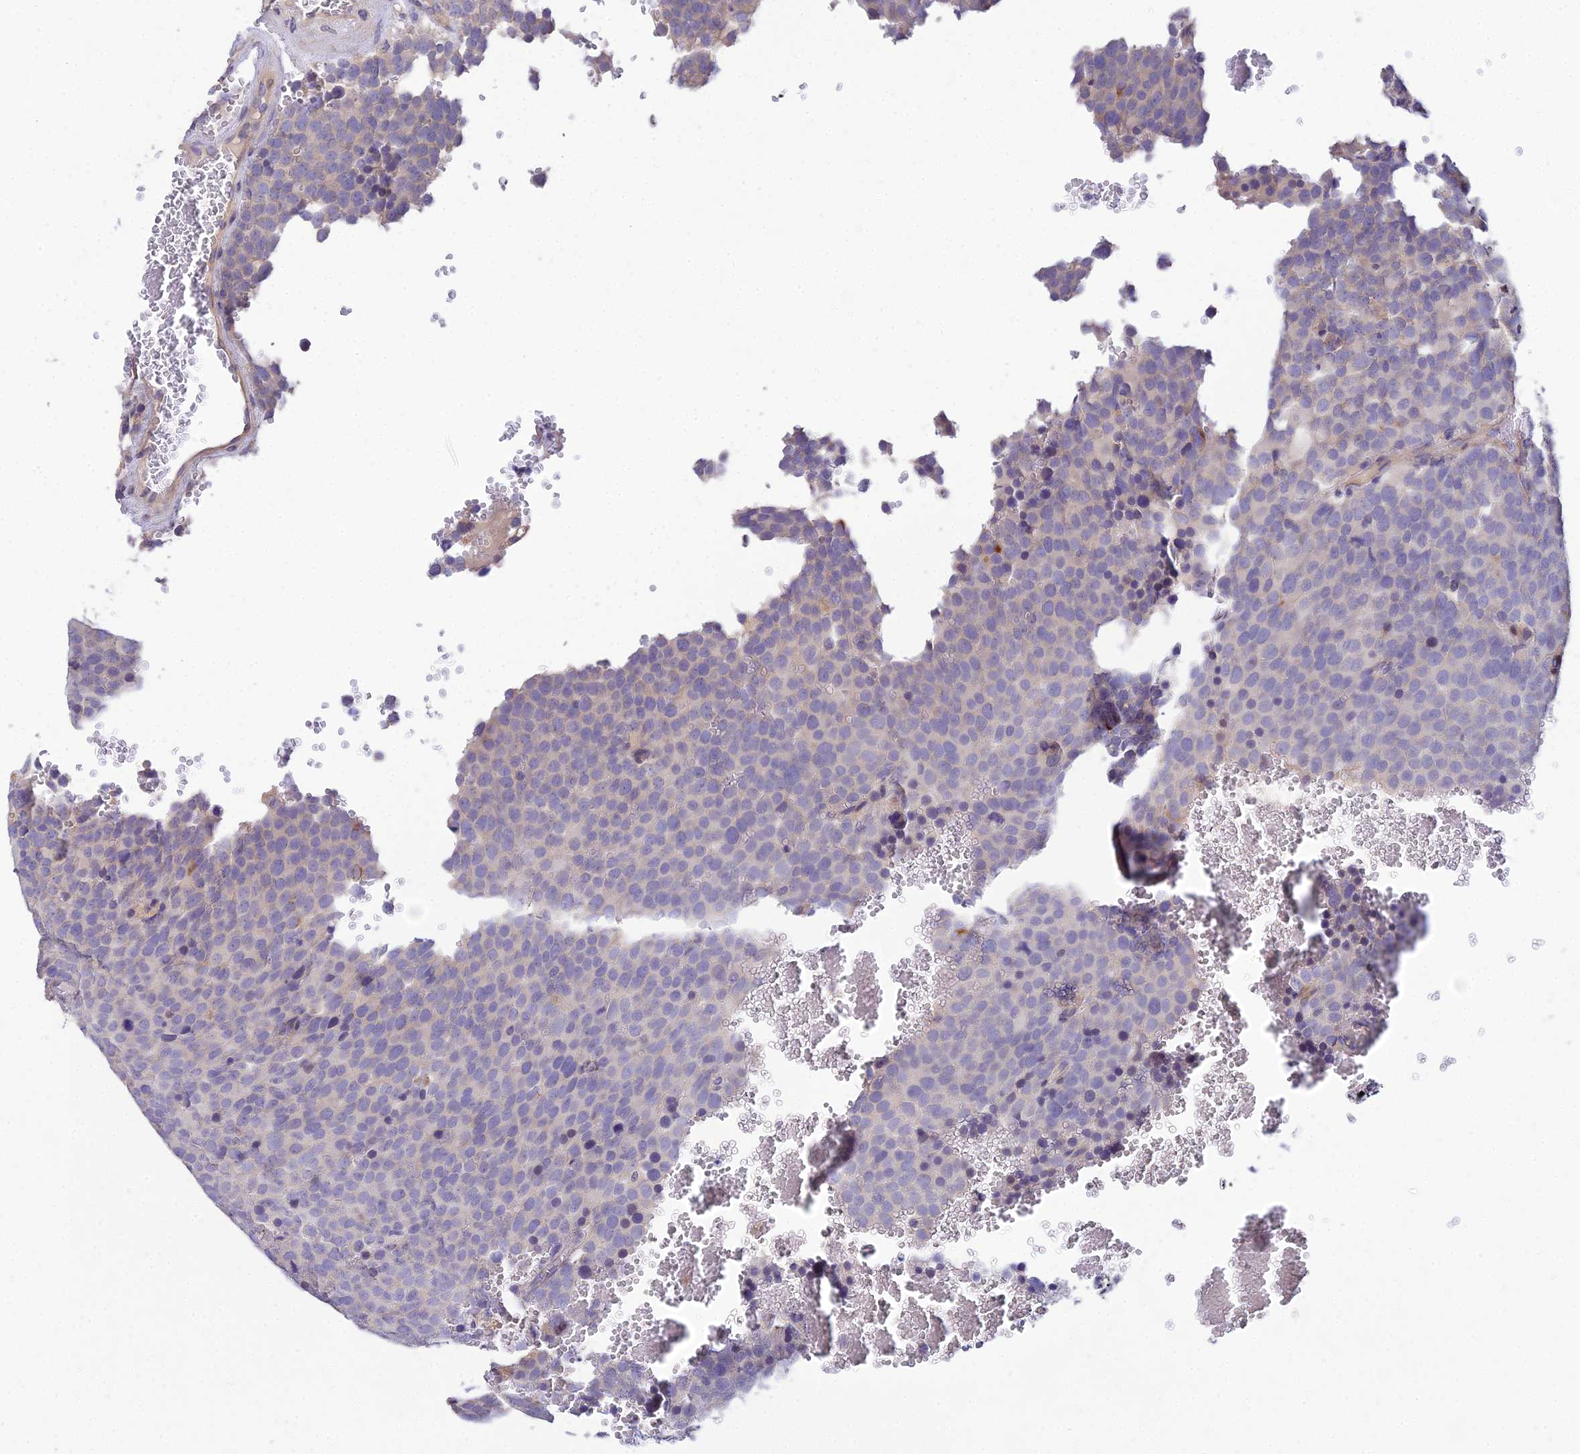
{"staining": {"intensity": "negative", "quantity": "none", "location": "none"}, "tissue": "testis cancer", "cell_type": "Tumor cells", "image_type": "cancer", "snomed": [{"axis": "morphology", "description": "Seminoma, NOS"}, {"axis": "topography", "description": "Testis"}], "caption": "IHC photomicrograph of neoplastic tissue: human testis cancer stained with DAB shows no significant protein positivity in tumor cells.", "gene": "ARL8B", "patient": {"sex": "male", "age": 71}}